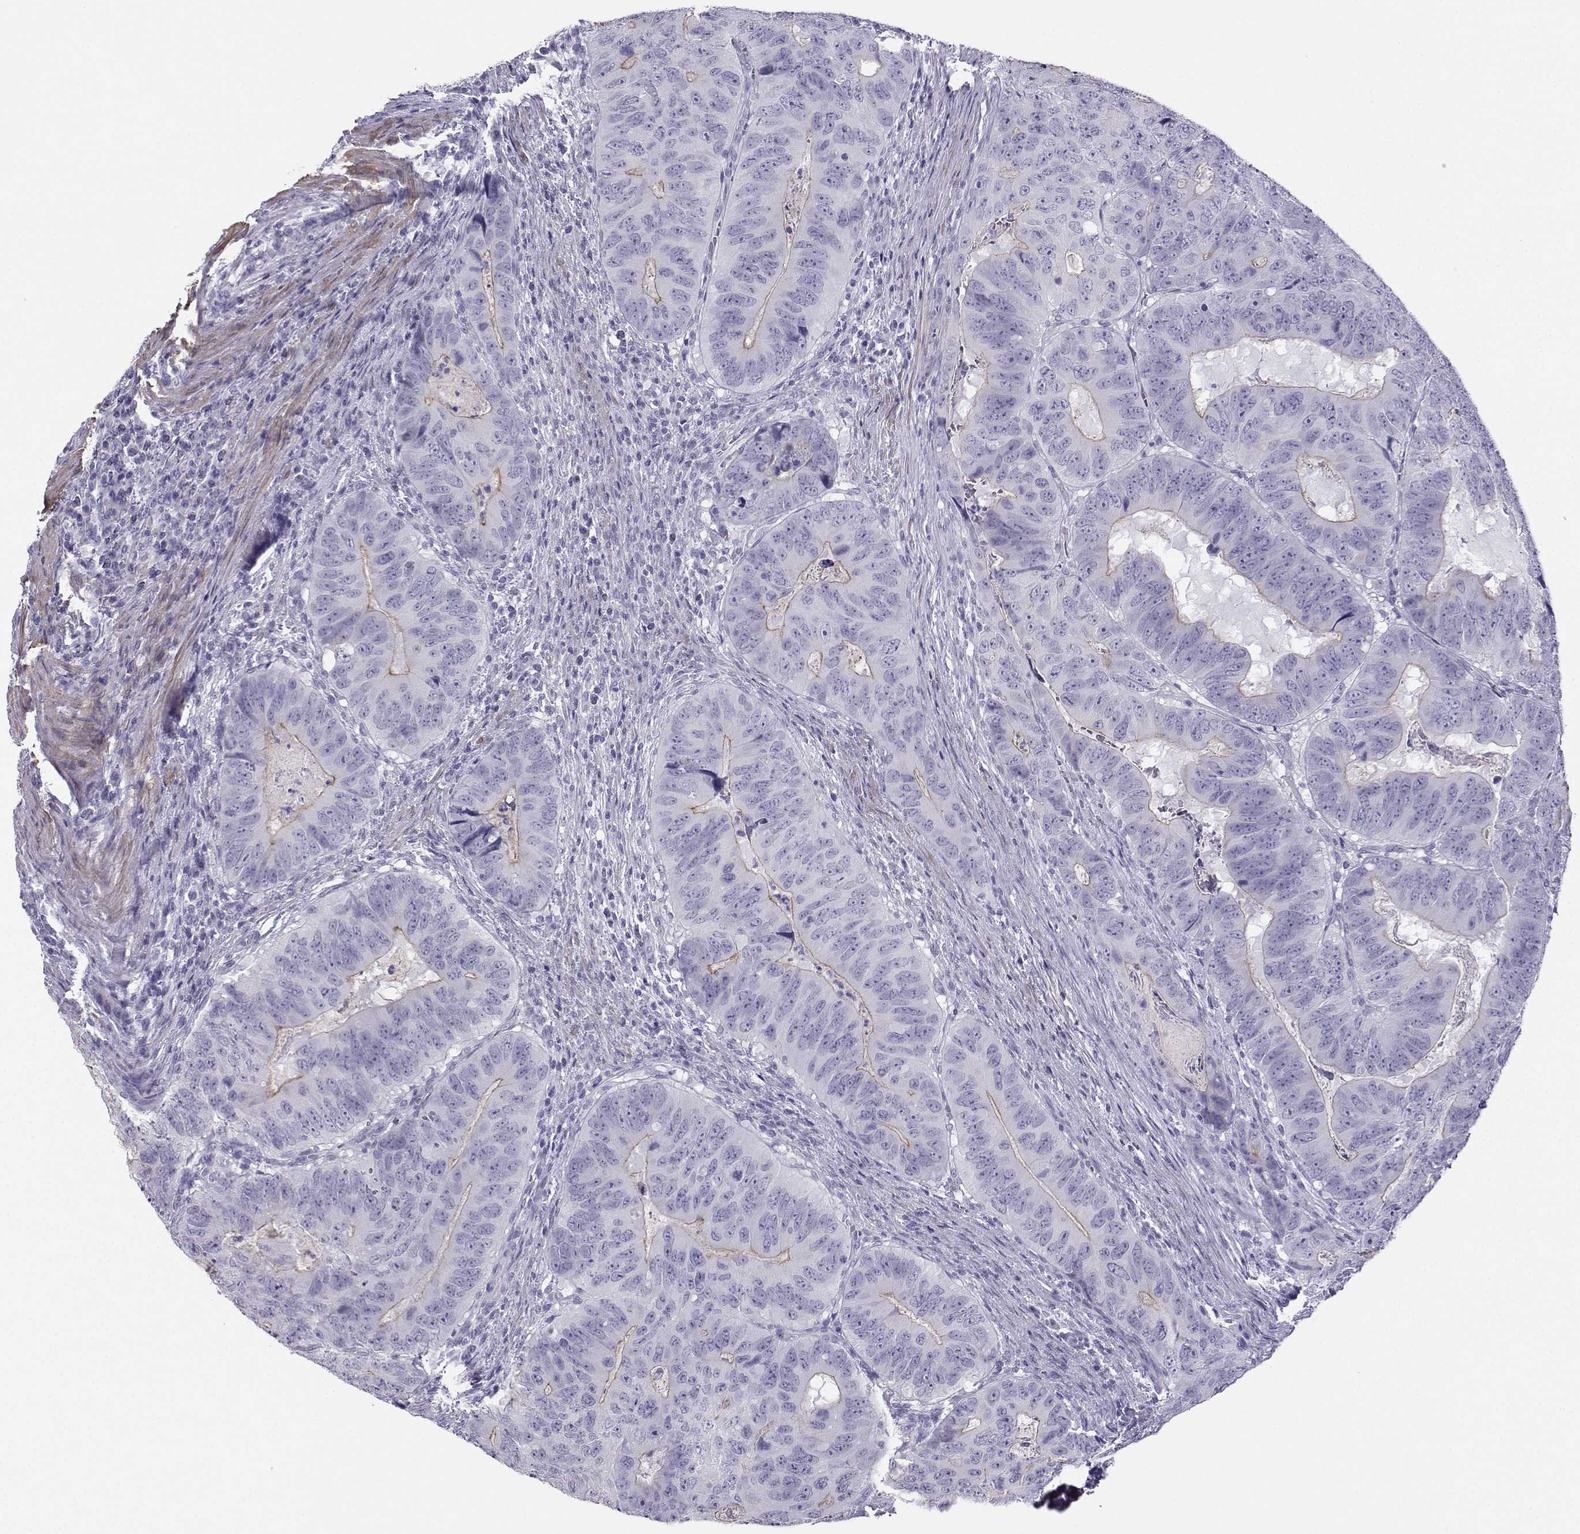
{"staining": {"intensity": "weak", "quantity": "25%-75%", "location": "cytoplasmic/membranous"}, "tissue": "colorectal cancer", "cell_type": "Tumor cells", "image_type": "cancer", "snomed": [{"axis": "morphology", "description": "Adenocarcinoma, NOS"}, {"axis": "topography", "description": "Colon"}], "caption": "Immunohistochemistry photomicrograph of neoplastic tissue: human colorectal cancer (adenocarcinoma) stained using IHC displays low levels of weak protein expression localized specifically in the cytoplasmic/membranous of tumor cells, appearing as a cytoplasmic/membranous brown color.", "gene": "KIF17", "patient": {"sex": "male", "age": 79}}